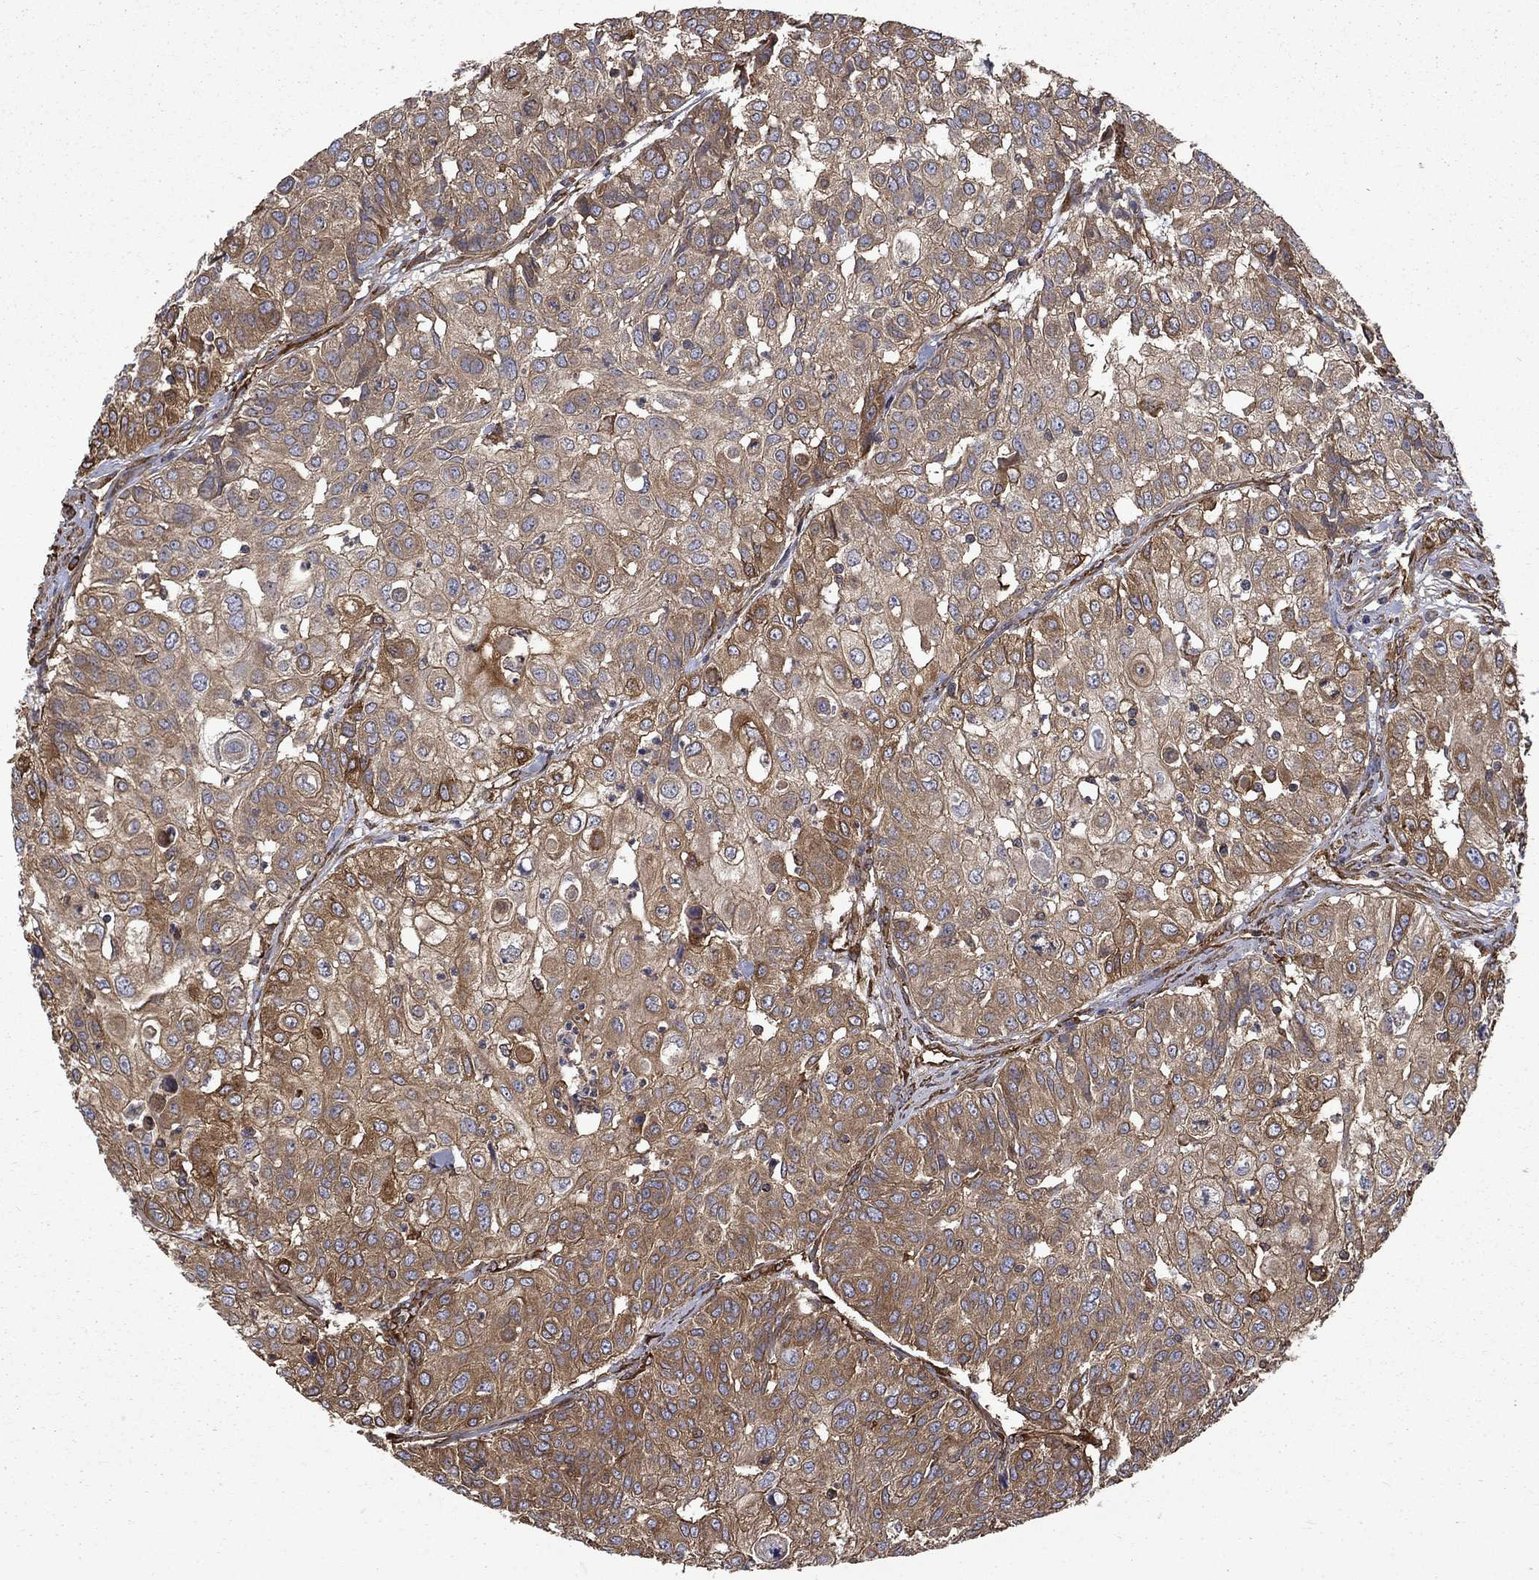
{"staining": {"intensity": "moderate", "quantity": ">75%", "location": "cytoplasmic/membranous"}, "tissue": "urothelial cancer", "cell_type": "Tumor cells", "image_type": "cancer", "snomed": [{"axis": "morphology", "description": "Urothelial carcinoma, High grade"}, {"axis": "topography", "description": "Urinary bladder"}], "caption": "A medium amount of moderate cytoplasmic/membranous positivity is present in about >75% of tumor cells in urothelial cancer tissue. The staining is performed using DAB (3,3'-diaminobenzidine) brown chromogen to label protein expression. The nuclei are counter-stained blue using hematoxylin.", "gene": "CUTC", "patient": {"sex": "female", "age": 79}}